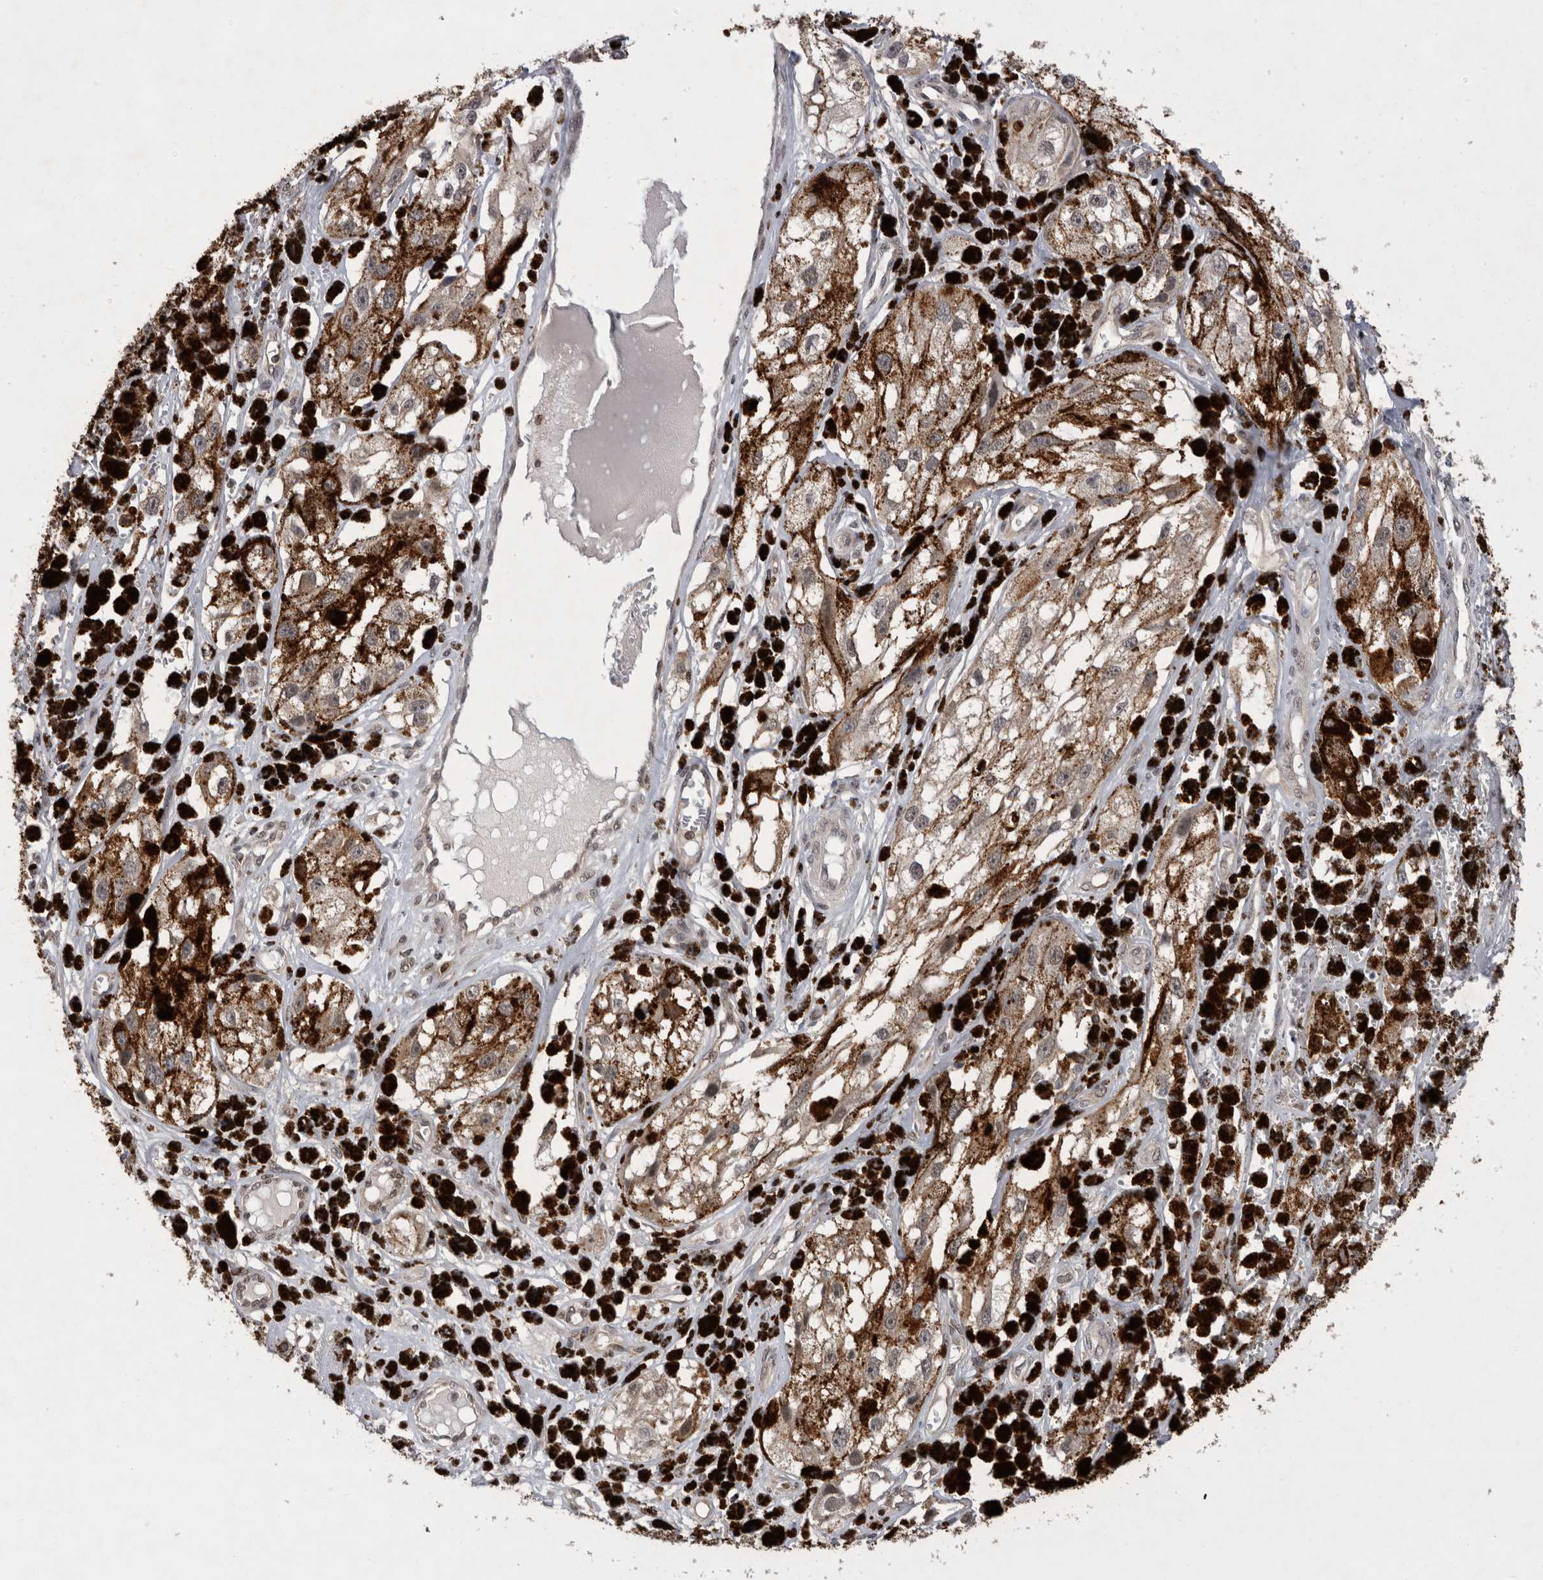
{"staining": {"intensity": "moderate", "quantity": ">75%", "location": "cytoplasmic/membranous"}, "tissue": "melanoma", "cell_type": "Tumor cells", "image_type": "cancer", "snomed": [{"axis": "morphology", "description": "Malignant melanoma, NOS"}, {"axis": "topography", "description": "Skin"}], "caption": "Melanoma stained with DAB (3,3'-diaminobenzidine) immunohistochemistry (IHC) displays medium levels of moderate cytoplasmic/membranous positivity in about >75% of tumor cells.", "gene": "NFATC2", "patient": {"sex": "male", "age": 88}}